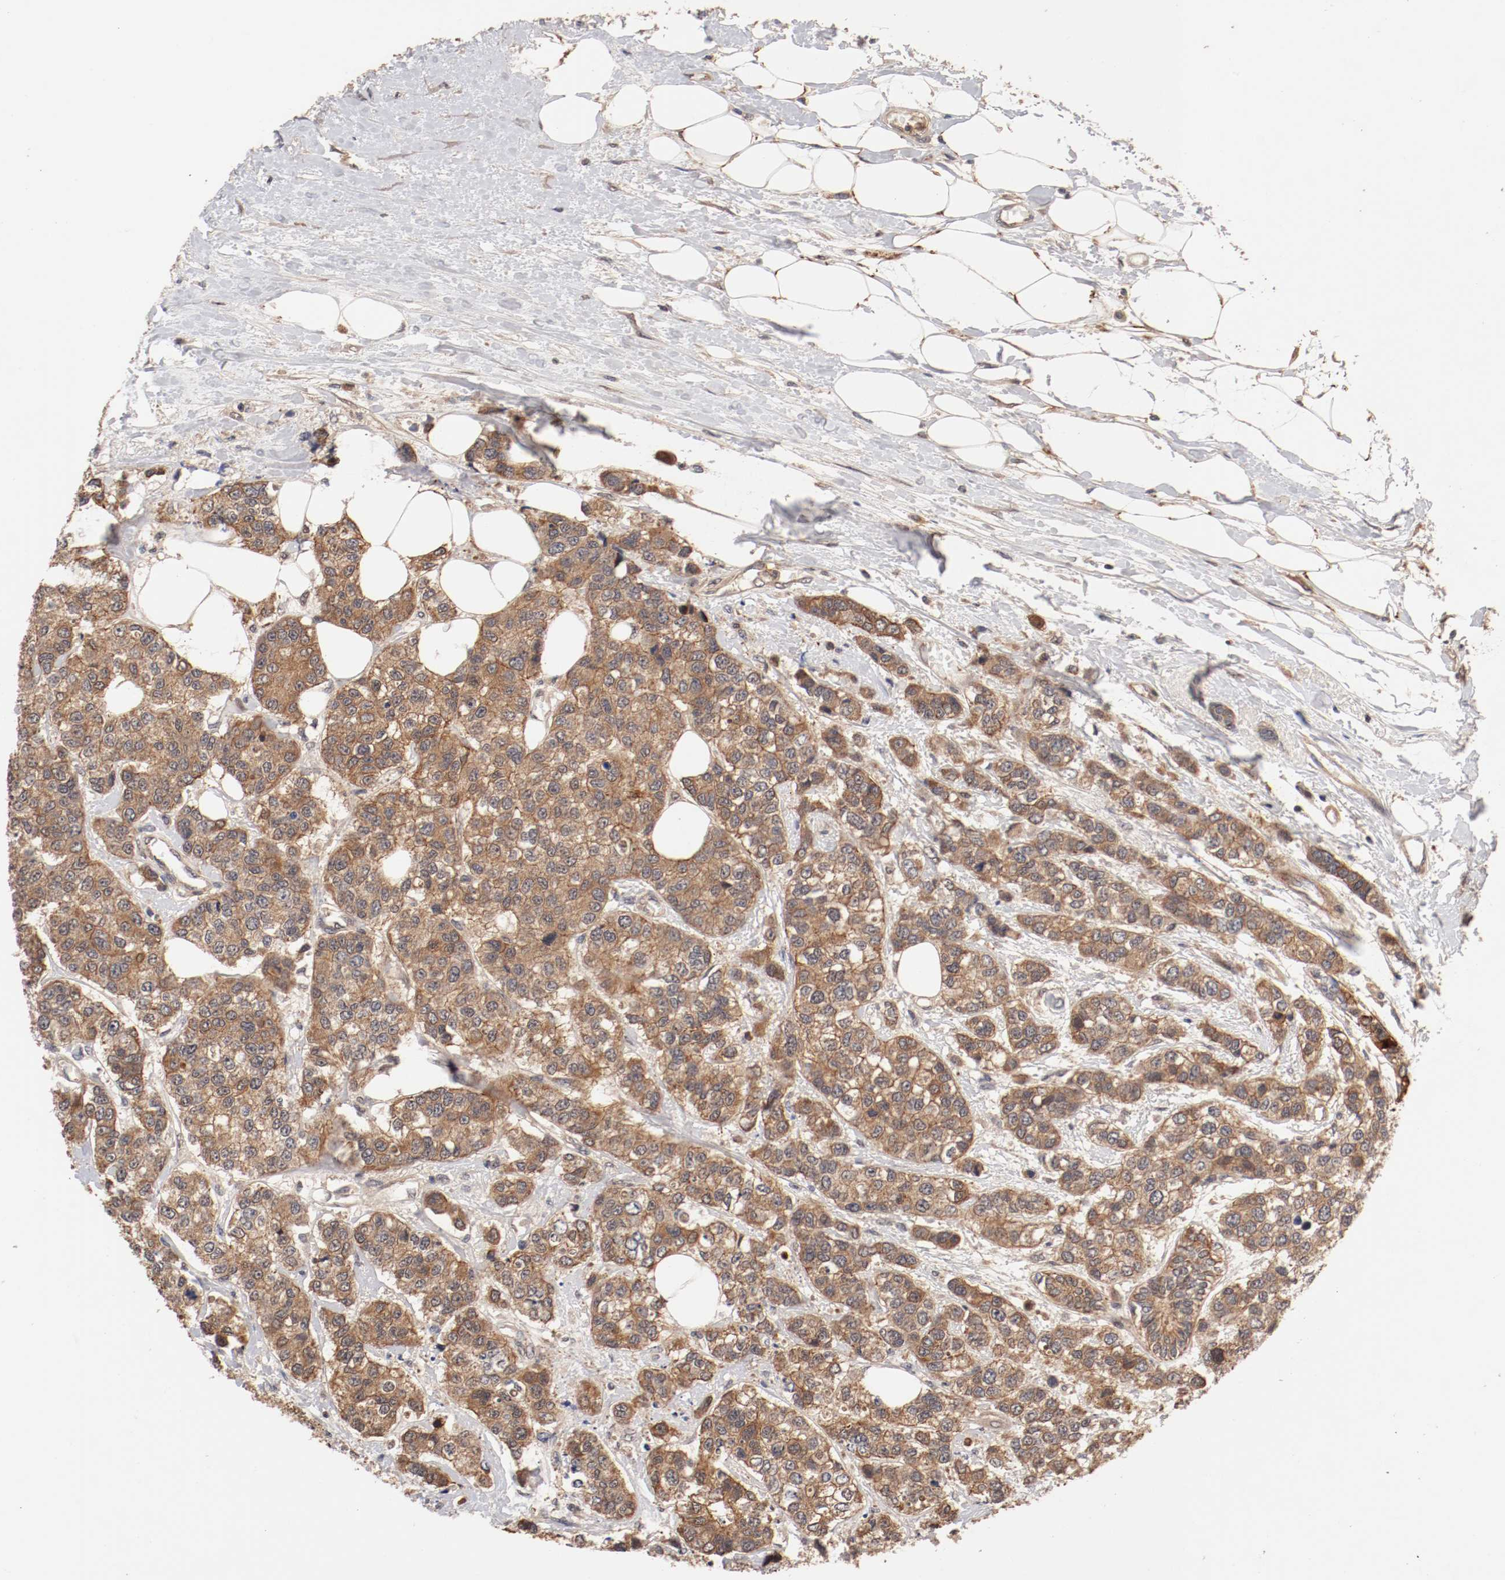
{"staining": {"intensity": "moderate", "quantity": ">75%", "location": "cytoplasmic/membranous"}, "tissue": "breast cancer", "cell_type": "Tumor cells", "image_type": "cancer", "snomed": [{"axis": "morphology", "description": "Duct carcinoma"}, {"axis": "topography", "description": "Breast"}], "caption": "Brown immunohistochemical staining in breast invasive ductal carcinoma reveals moderate cytoplasmic/membranous expression in about >75% of tumor cells. Ihc stains the protein in brown and the nuclei are stained blue.", "gene": "GUF1", "patient": {"sex": "female", "age": 51}}